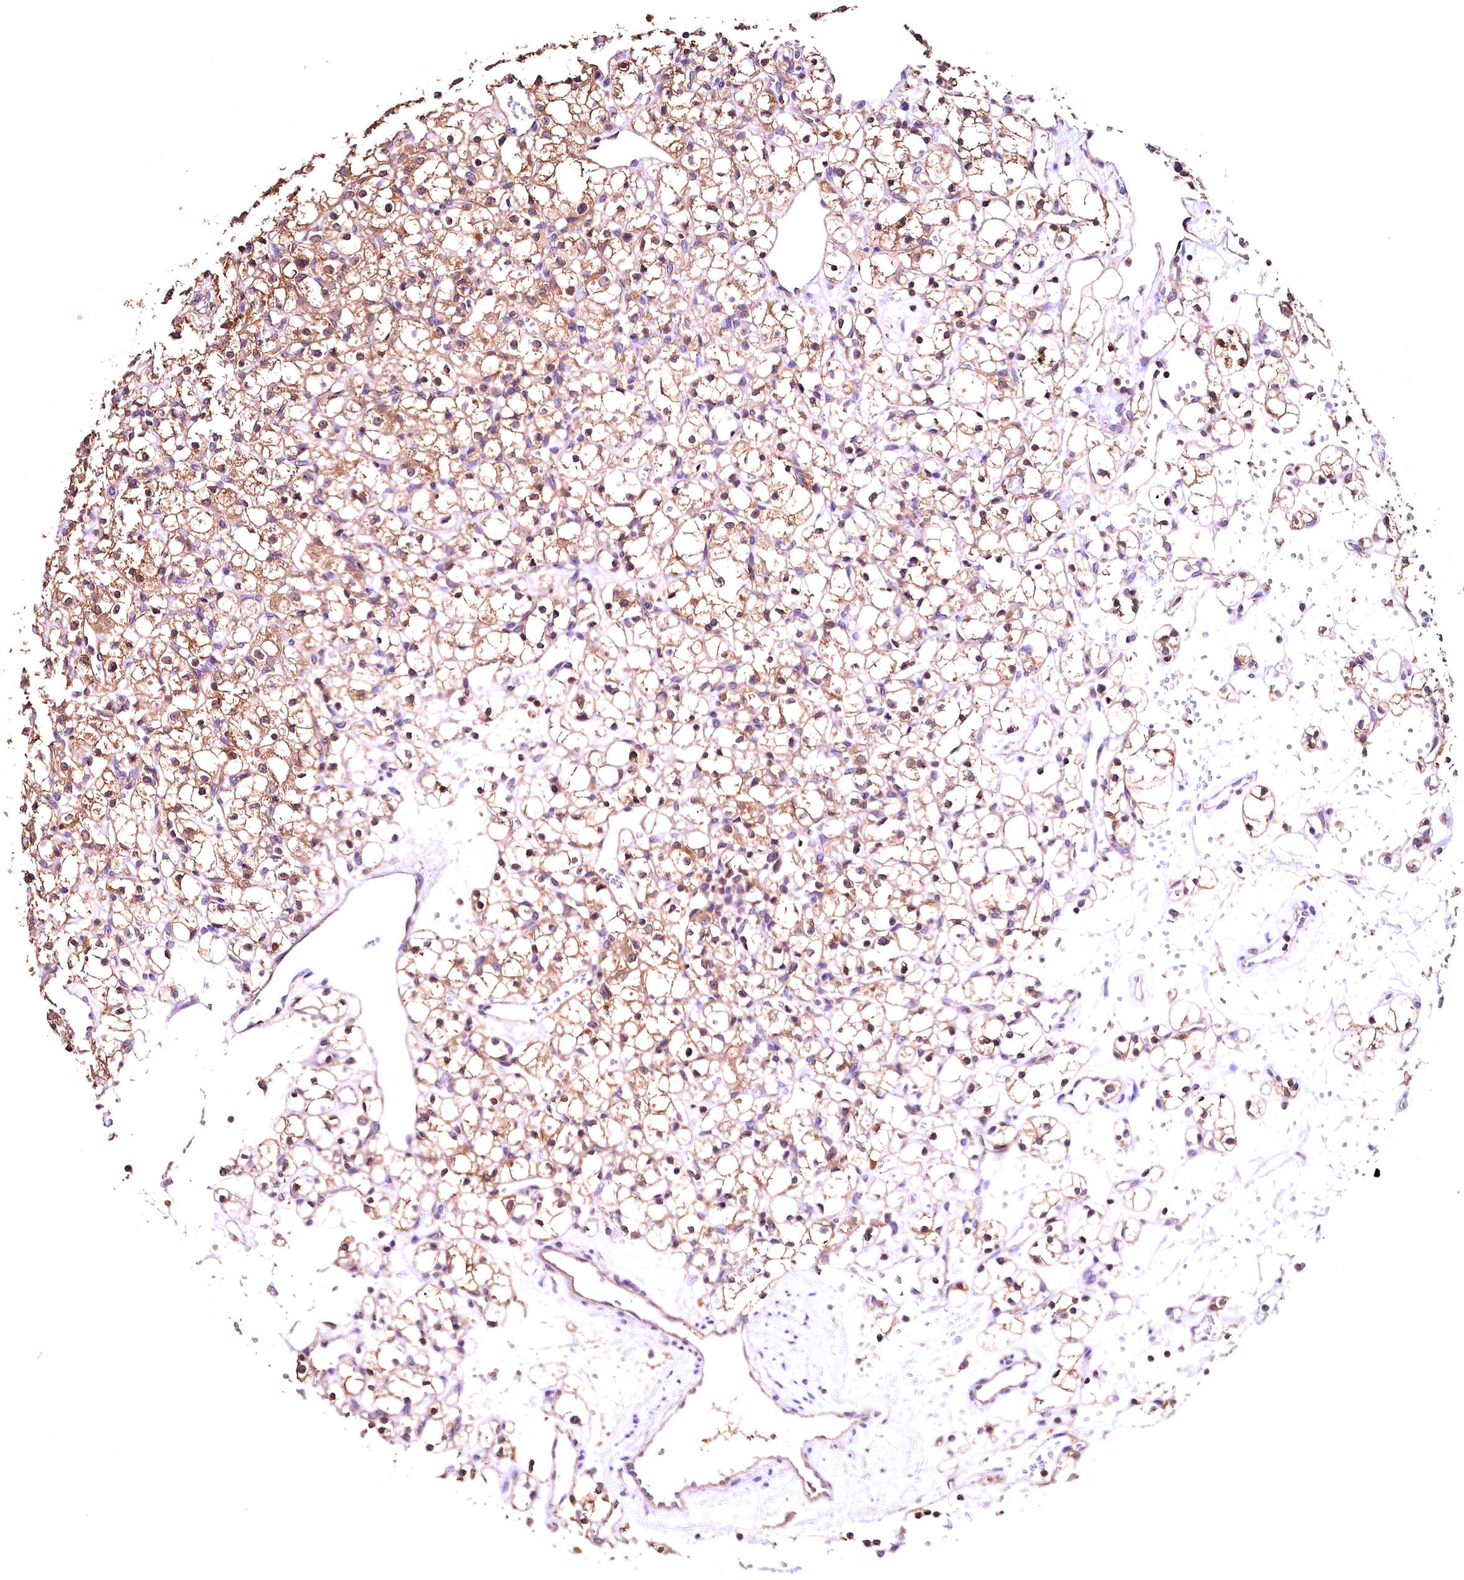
{"staining": {"intensity": "moderate", "quantity": ">75%", "location": "cytoplasmic/membranous,nuclear"}, "tissue": "renal cancer", "cell_type": "Tumor cells", "image_type": "cancer", "snomed": [{"axis": "morphology", "description": "Adenocarcinoma, NOS"}, {"axis": "topography", "description": "Kidney"}], "caption": "Moderate cytoplasmic/membranous and nuclear expression for a protein is appreciated in about >75% of tumor cells of renal cancer (adenocarcinoma) using immunohistochemistry (IHC).", "gene": "OAS3", "patient": {"sex": "female", "age": 59}}